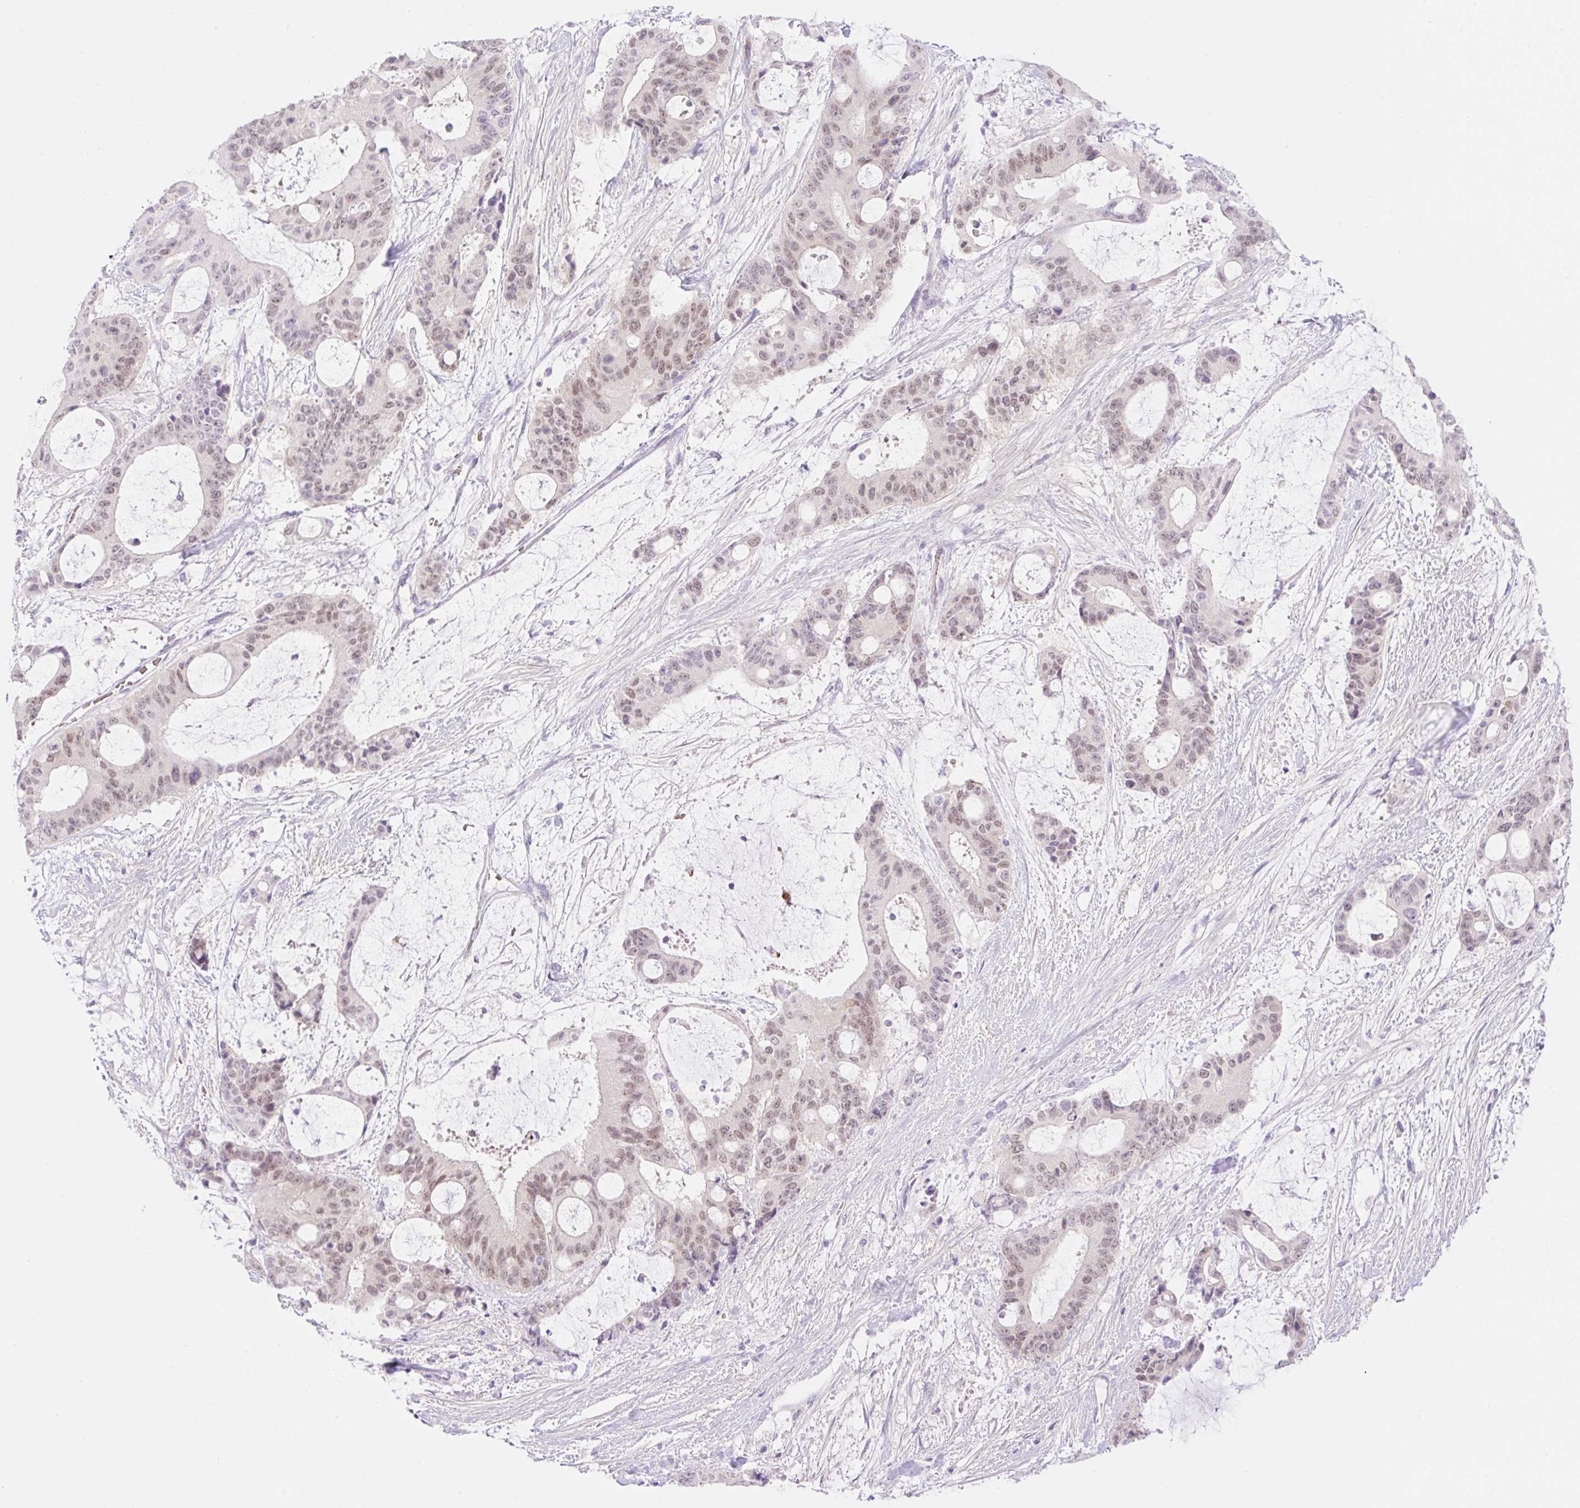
{"staining": {"intensity": "moderate", "quantity": ">75%", "location": "nuclear"}, "tissue": "liver cancer", "cell_type": "Tumor cells", "image_type": "cancer", "snomed": [{"axis": "morphology", "description": "Normal tissue, NOS"}, {"axis": "morphology", "description": "Cholangiocarcinoma"}, {"axis": "topography", "description": "Liver"}, {"axis": "topography", "description": "Peripheral nerve tissue"}], "caption": "IHC staining of liver cholangiocarcinoma, which shows medium levels of moderate nuclear staining in approximately >75% of tumor cells indicating moderate nuclear protein positivity. The staining was performed using DAB (brown) for protein detection and nuclei were counterstained in hematoxylin (blue).", "gene": "CDX1", "patient": {"sex": "female", "age": 73}}